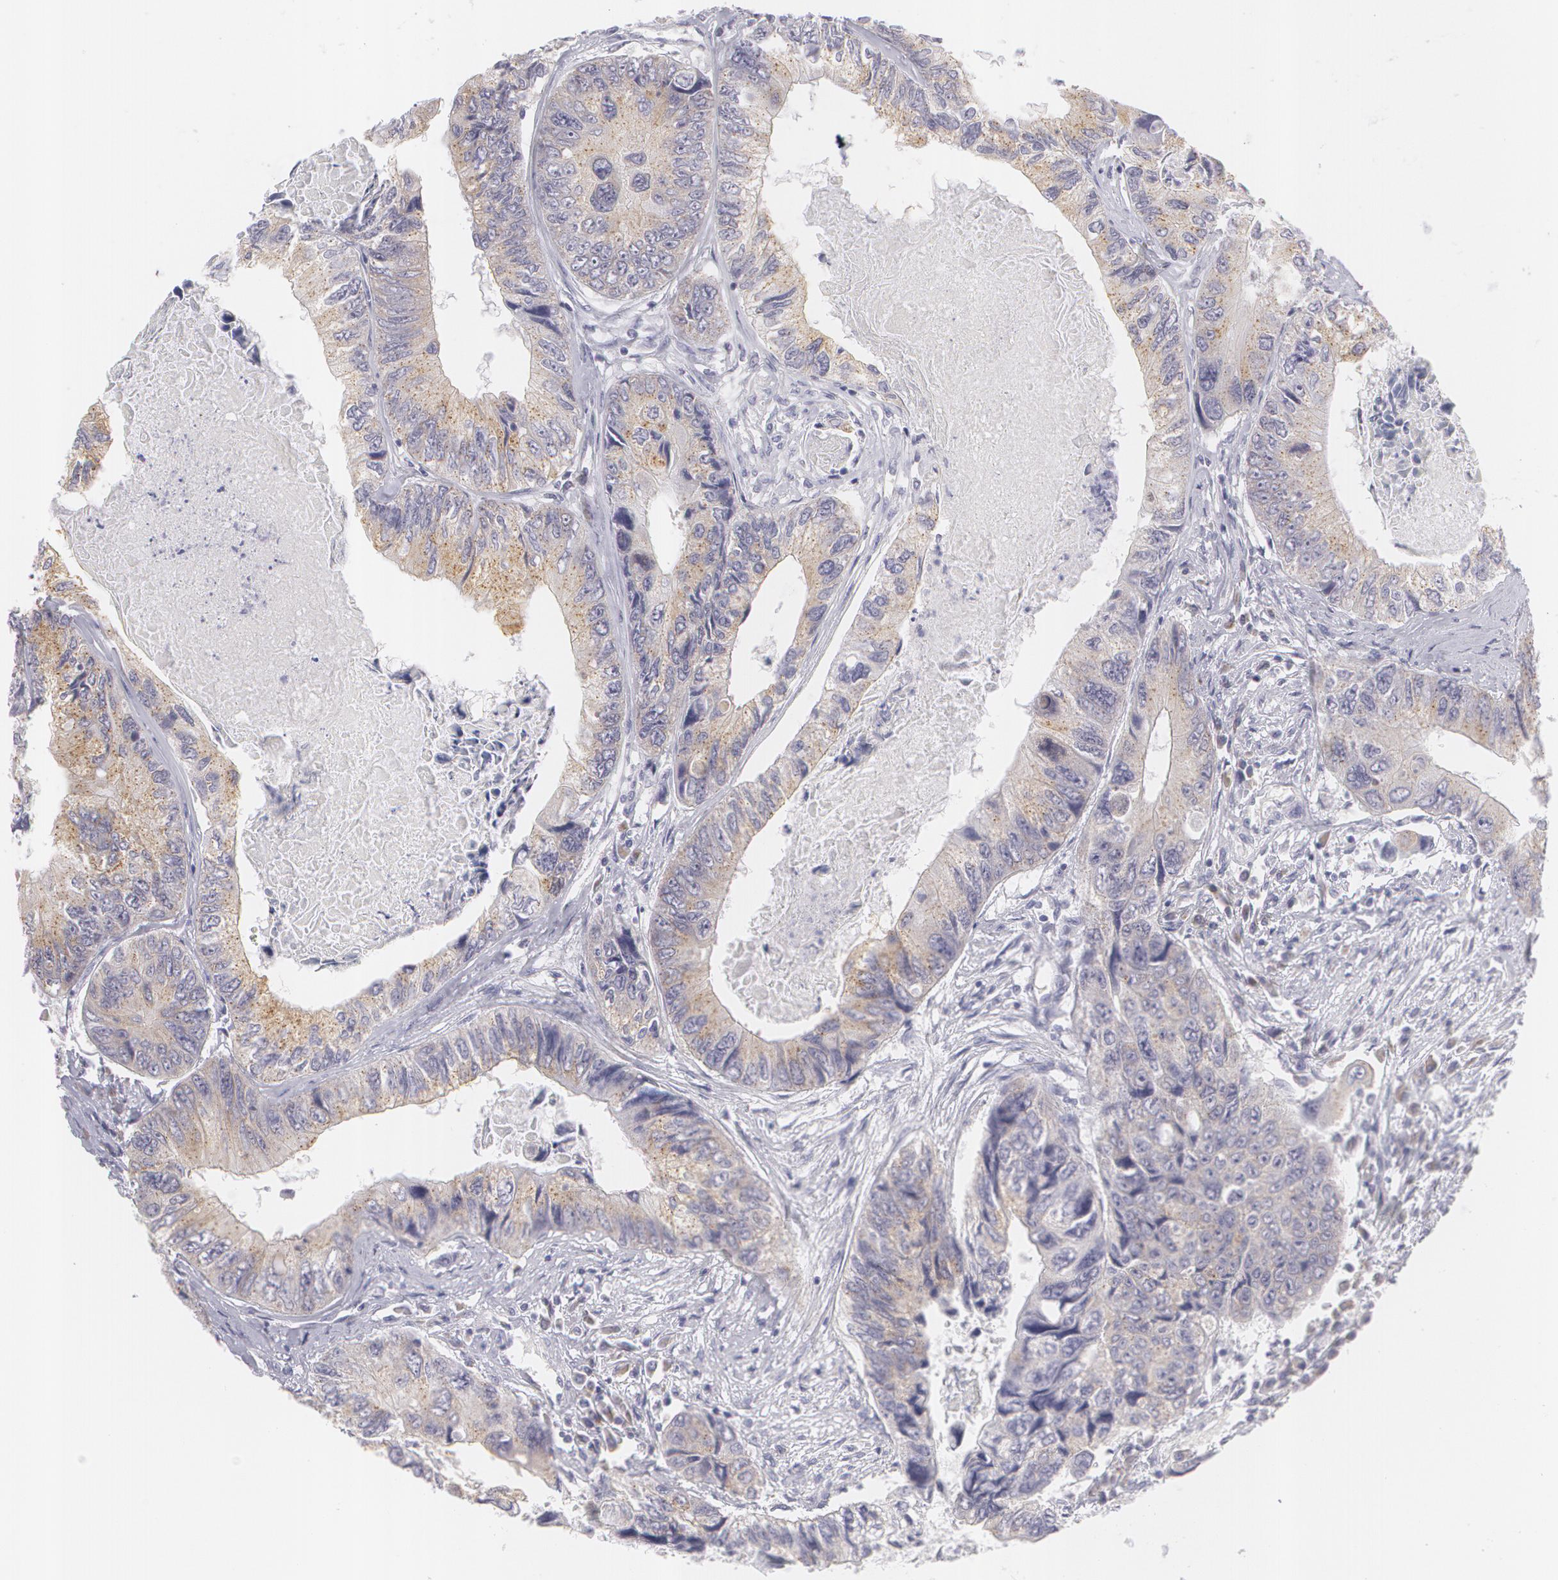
{"staining": {"intensity": "weak", "quantity": ">75%", "location": "cytoplasmic/membranous"}, "tissue": "colorectal cancer", "cell_type": "Tumor cells", "image_type": "cancer", "snomed": [{"axis": "morphology", "description": "Adenocarcinoma, NOS"}, {"axis": "topography", "description": "Rectum"}], "caption": "Tumor cells display low levels of weak cytoplasmic/membranous staining in about >75% of cells in colorectal cancer (adenocarcinoma).", "gene": "MBNL3", "patient": {"sex": "female", "age": 82}}